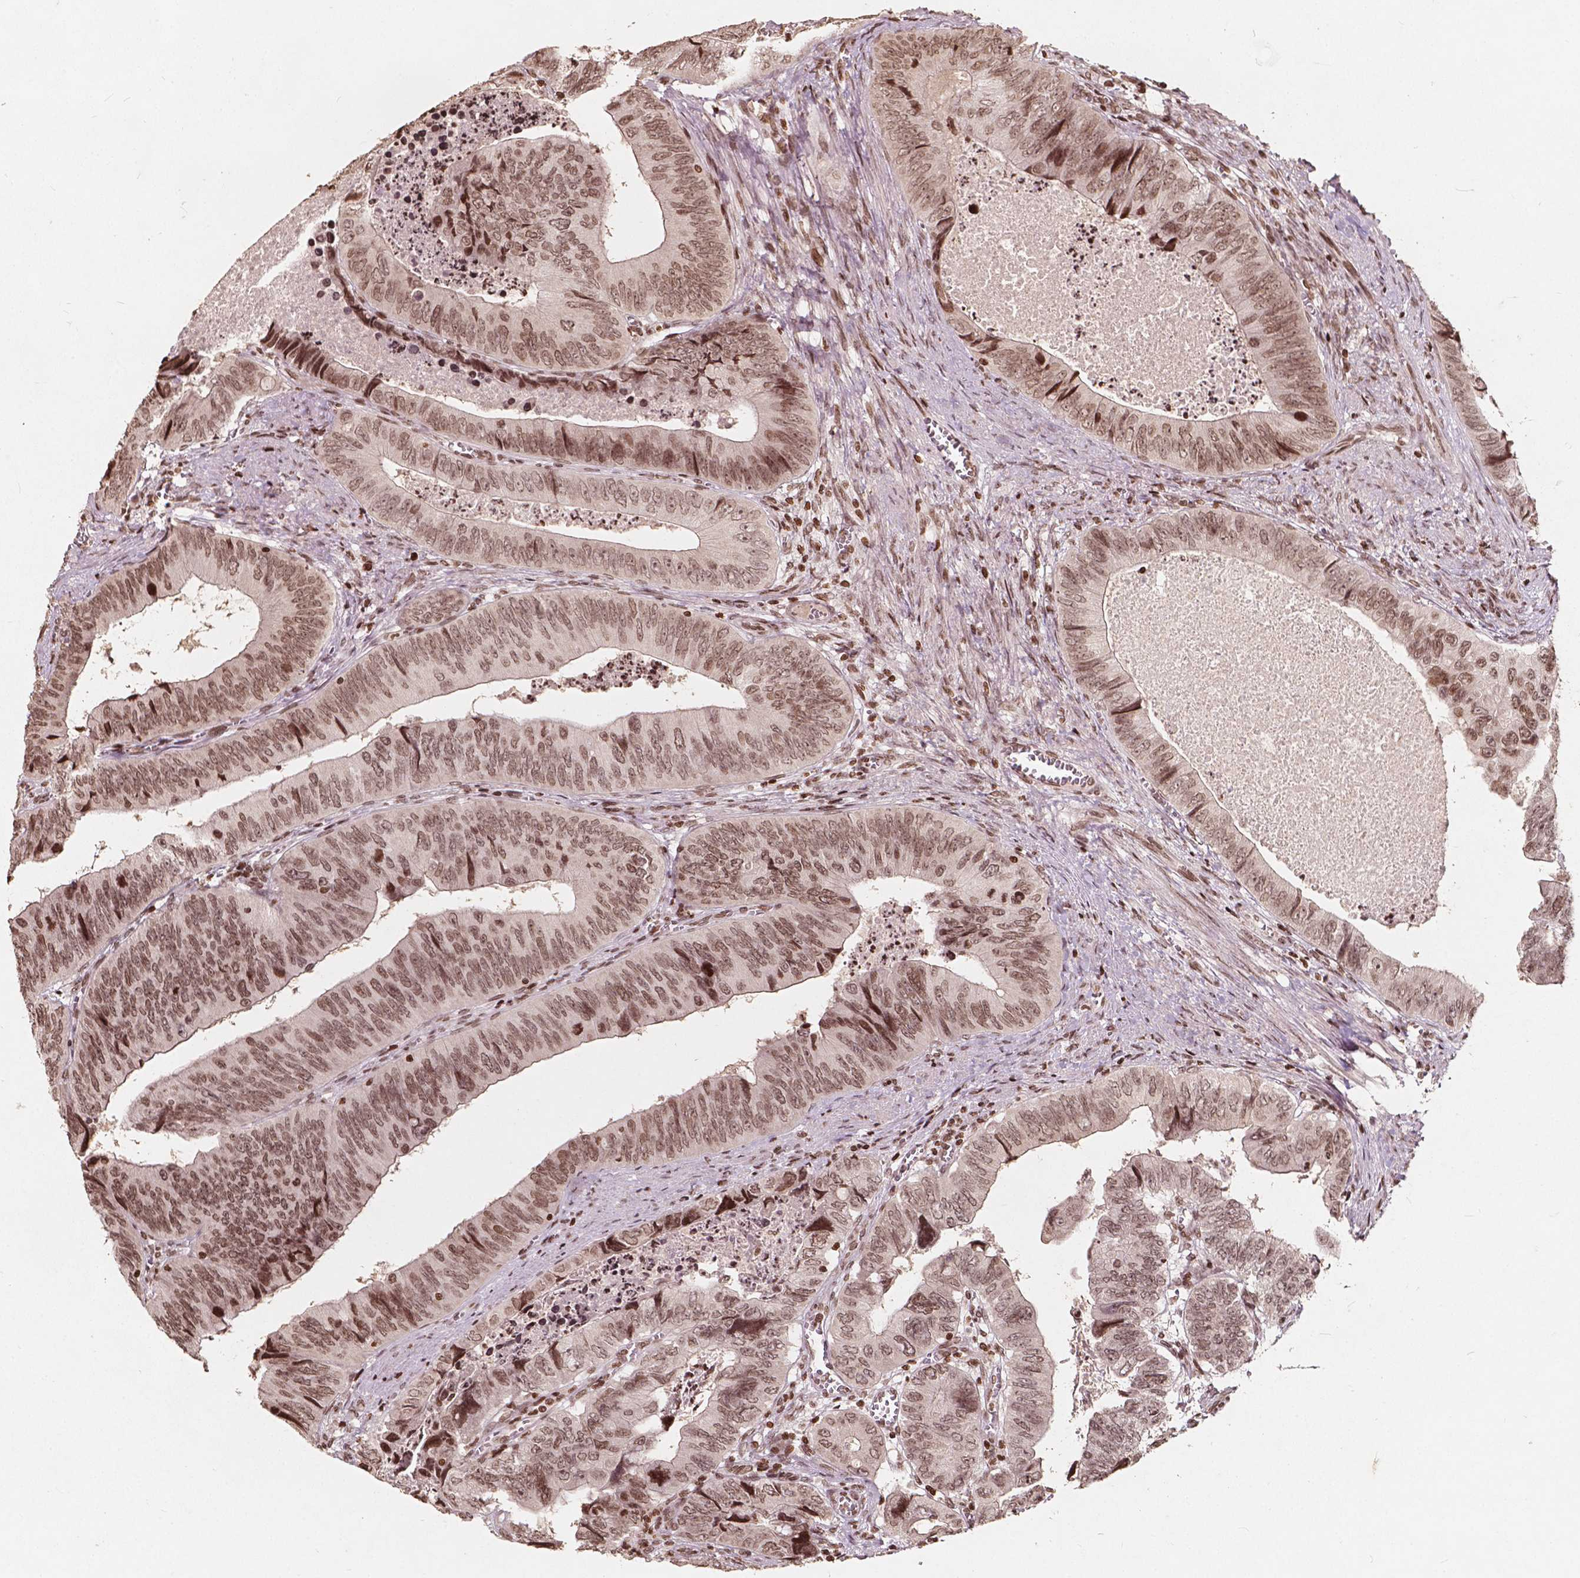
{"staining": {"intensity": "weak", "quantity": ">75%", "location": "nuclear"}, "tissue": "colorectal cancer", "cell_type": "Tumor cells", "image_type": "cancer", "snomed": [{"axis": "morphology", "description": "Adenocarcinoma, NOS"}, {"axis": "topography", "description": "Colon"}], "caption": "The micrograph reveals immunohistochemical staining of adenocarcinoma (colorectal). There is weak nuclear positivity is appreciated in approximately >75% of tumor cells.", "gene": "H3C14", "patient": {"sex": "female", "age": 84}}